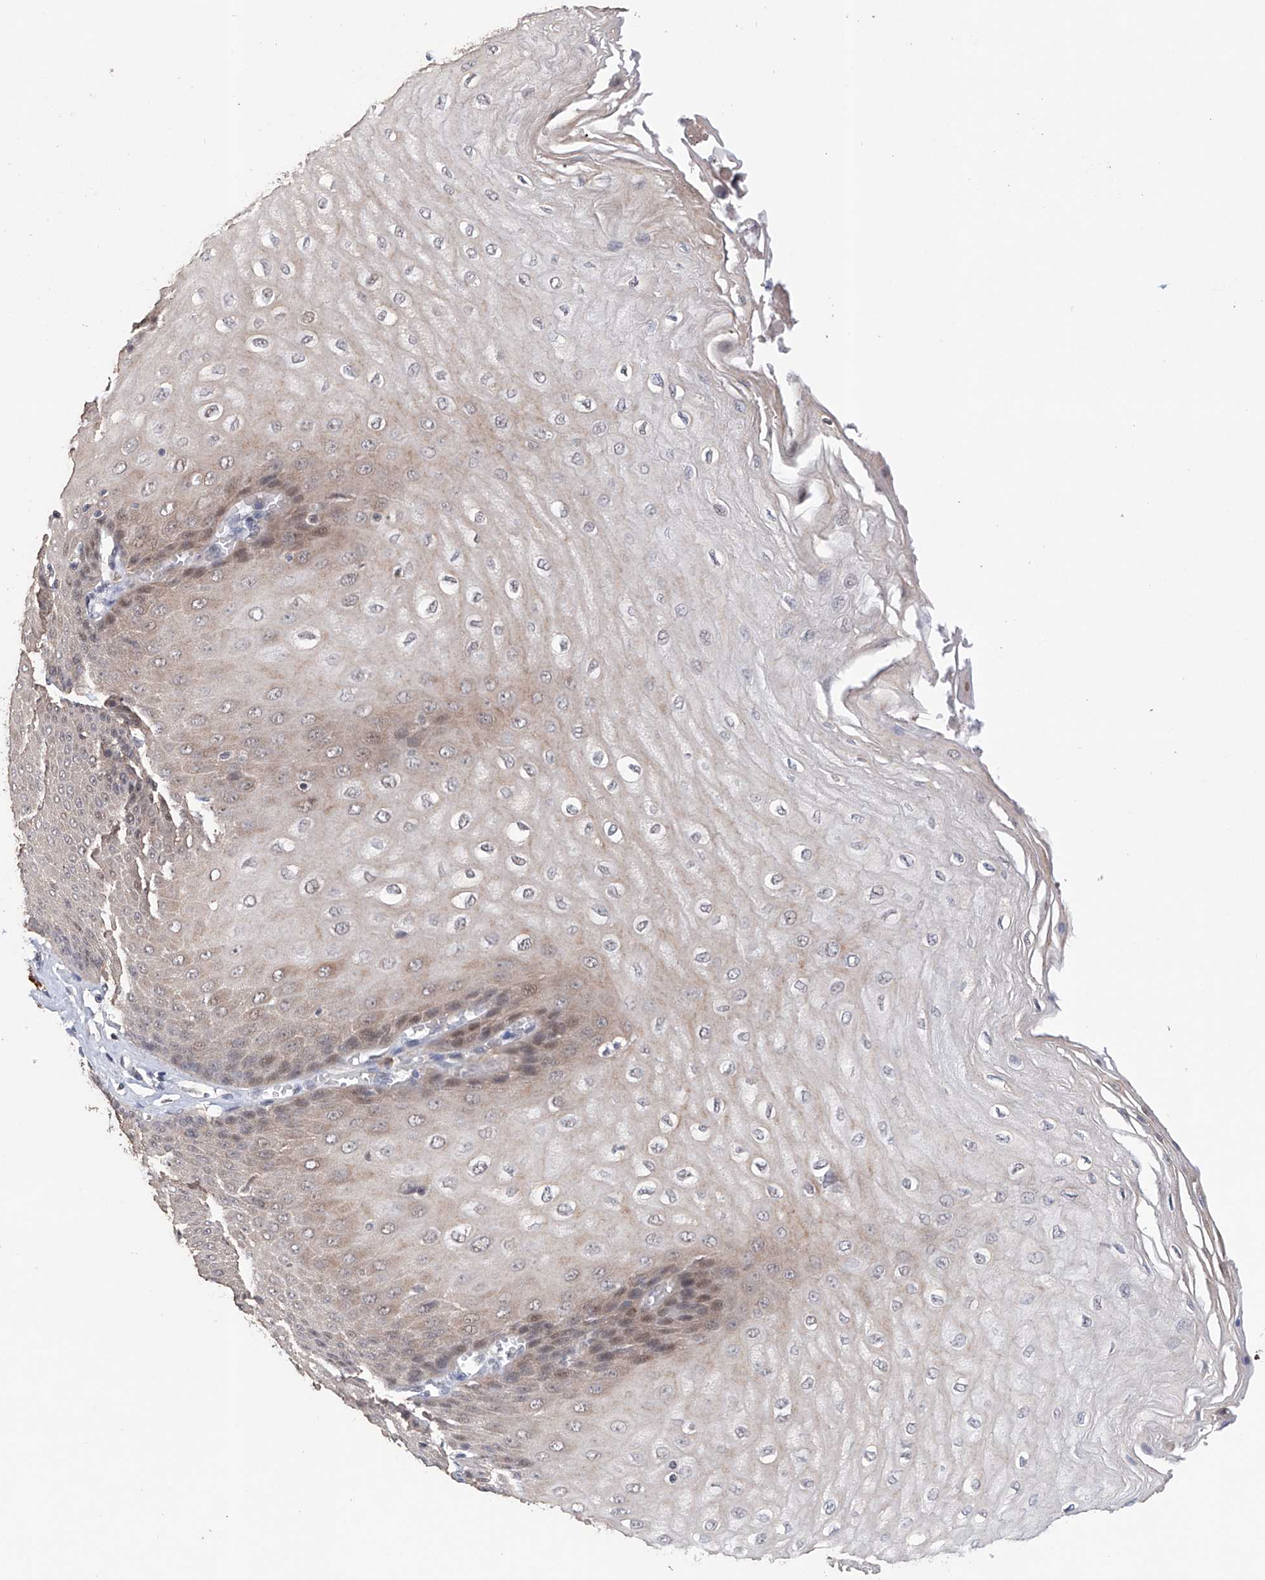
{"staining": {"intensity": "weak", "quantity": "25%-75%", "location": "cytoplasmic/membranous,nuclear"}, "tissue": "esophagus", "cell_type": "Squamous epithelial cells", "image_type": "normal", "snomed": [{"axis": "morphology", "description": "Normal tissue, NOS"}, {"axis": "topography", "description": "Esophagus"}], "caption": "Weak cytoplasmic/membranous,nuclear protein staining is identified in about 25%-75% of squamous epithelial cells in esophagus.", "gene": "AFG1L", "patient": {"sex": "male", "age": 60}}